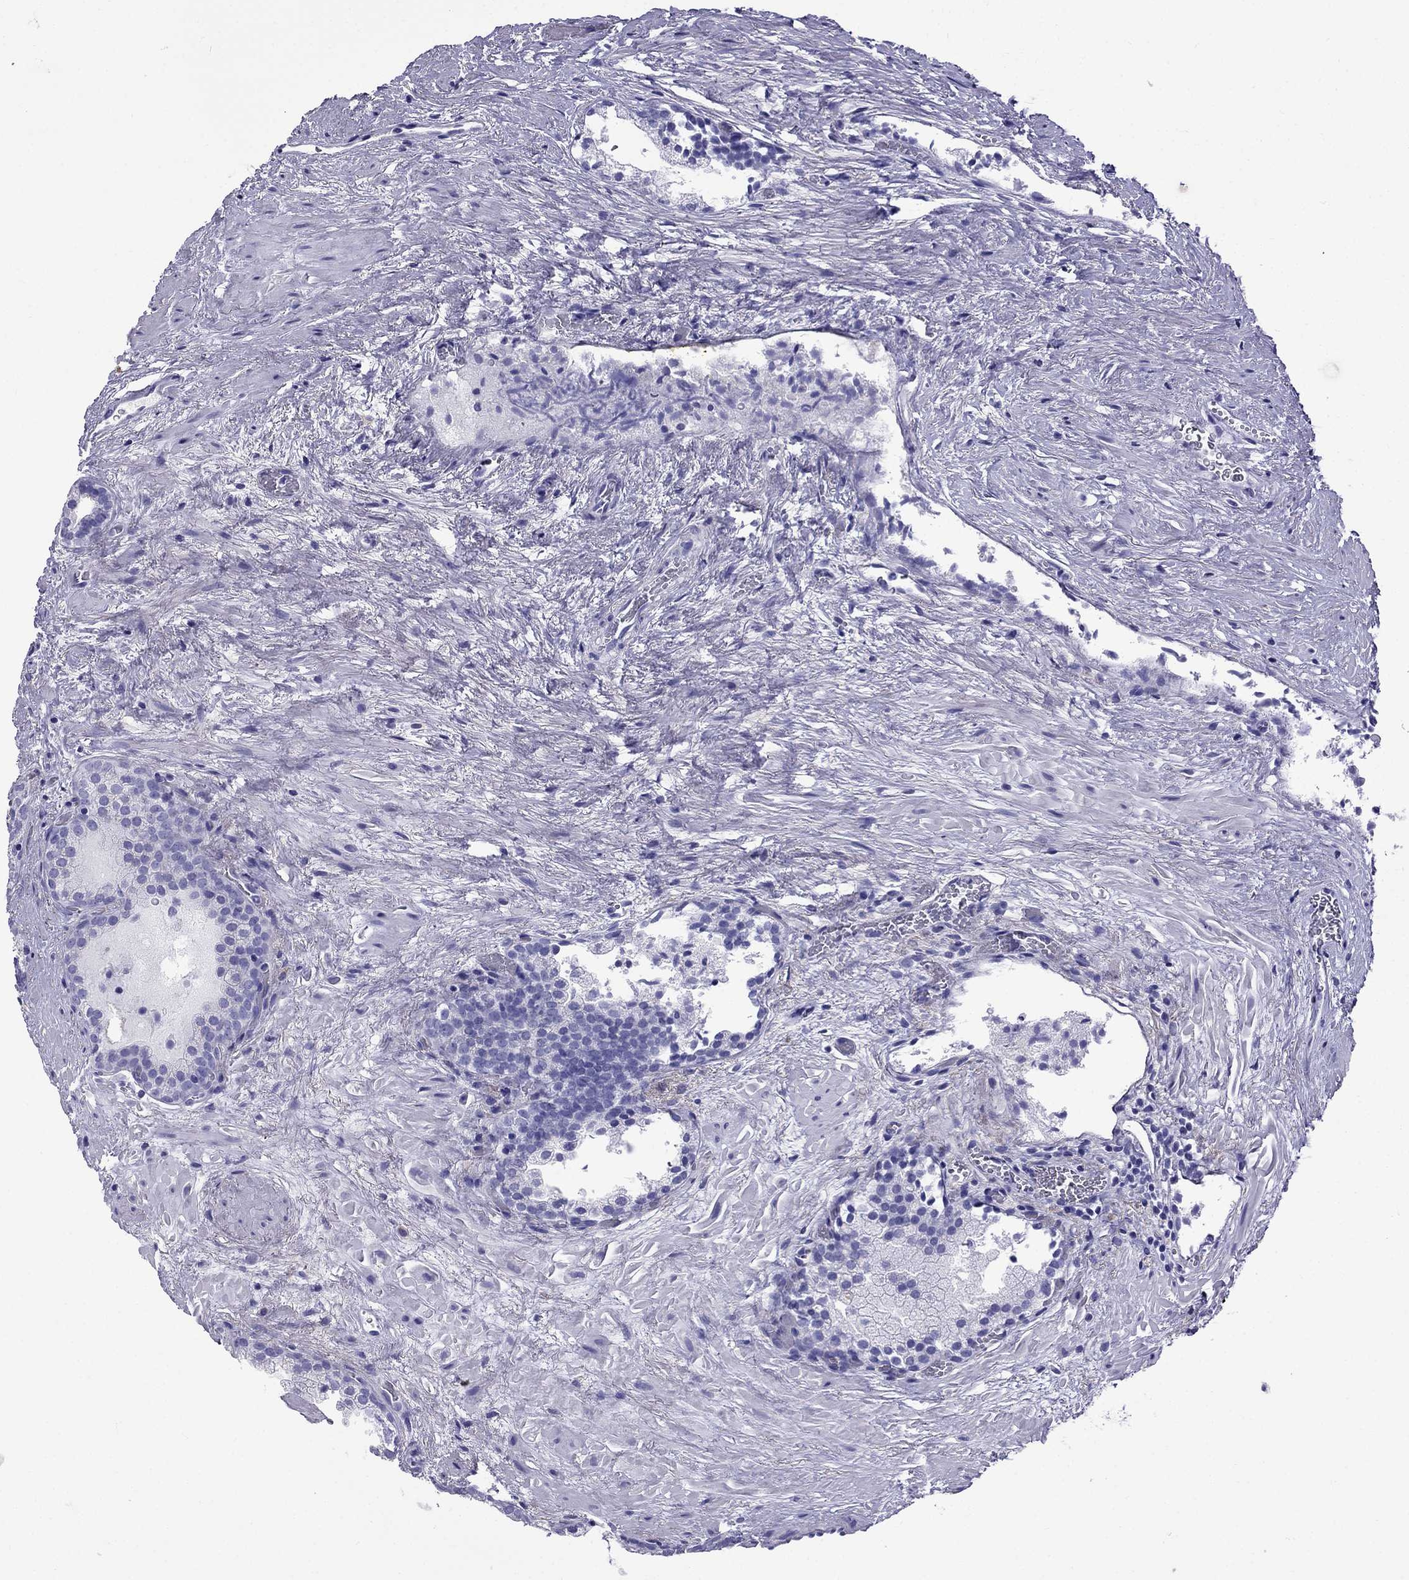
{"staining": {"intensity": "negative", "quantity": "none", "location": "none"}, "tissue": "prostate cancer", "cell_type": "Tumor cells", "image_type": "cancer", "snomed": [{"axis": "morphology", "description": "Adenocarcinoma, NOS"}, {"axis": "topography", "description": "Prostate"}], "caption": "Tumor cells are negative for brown protein staining in prostate cancer (adenocarcinoma). (DAB (3,3'-diaminobenzidine) immunohistochemistry (IHC) visualized using brightfield microscopy, high magnification).", "gene": "ARR3", "patient": {"sex": "male", "age": 66}}